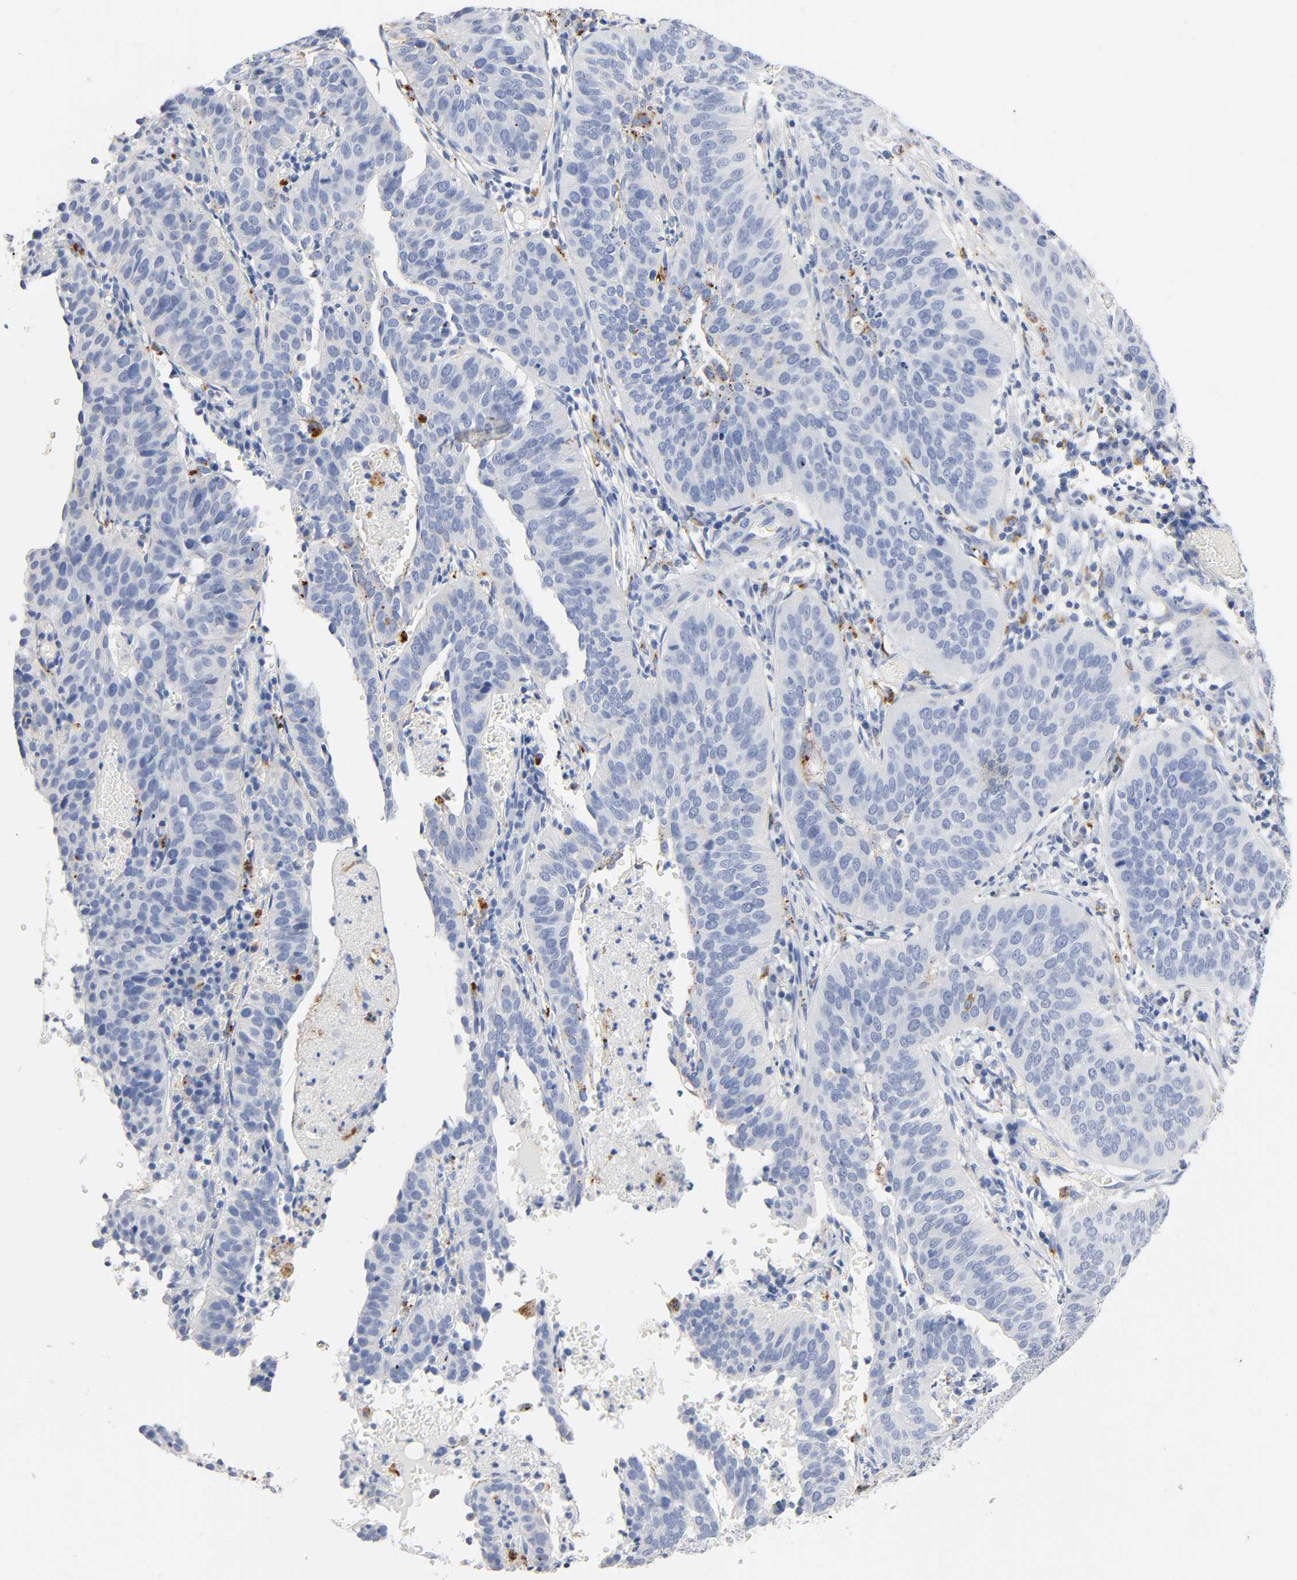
{"staining": {"intensity": "negative", "quantity": "none", "location": "none"}, "tissue": "cervical cancer", "cell_type": "Tumor cells", "image_type": "cancer", "snomed": [{"axis": "morphology", "description": "Squamous cell carcinoma, NOS"}, {"axis": "topography", "description": "Cervix"}], "caption": "DAB immunohistochemical staining of human cervical squamous cell carcinoma reveals no significant staining in tumor cells.", "gene": "PLP1", "patient": {"sex": "female", "age": 39}}